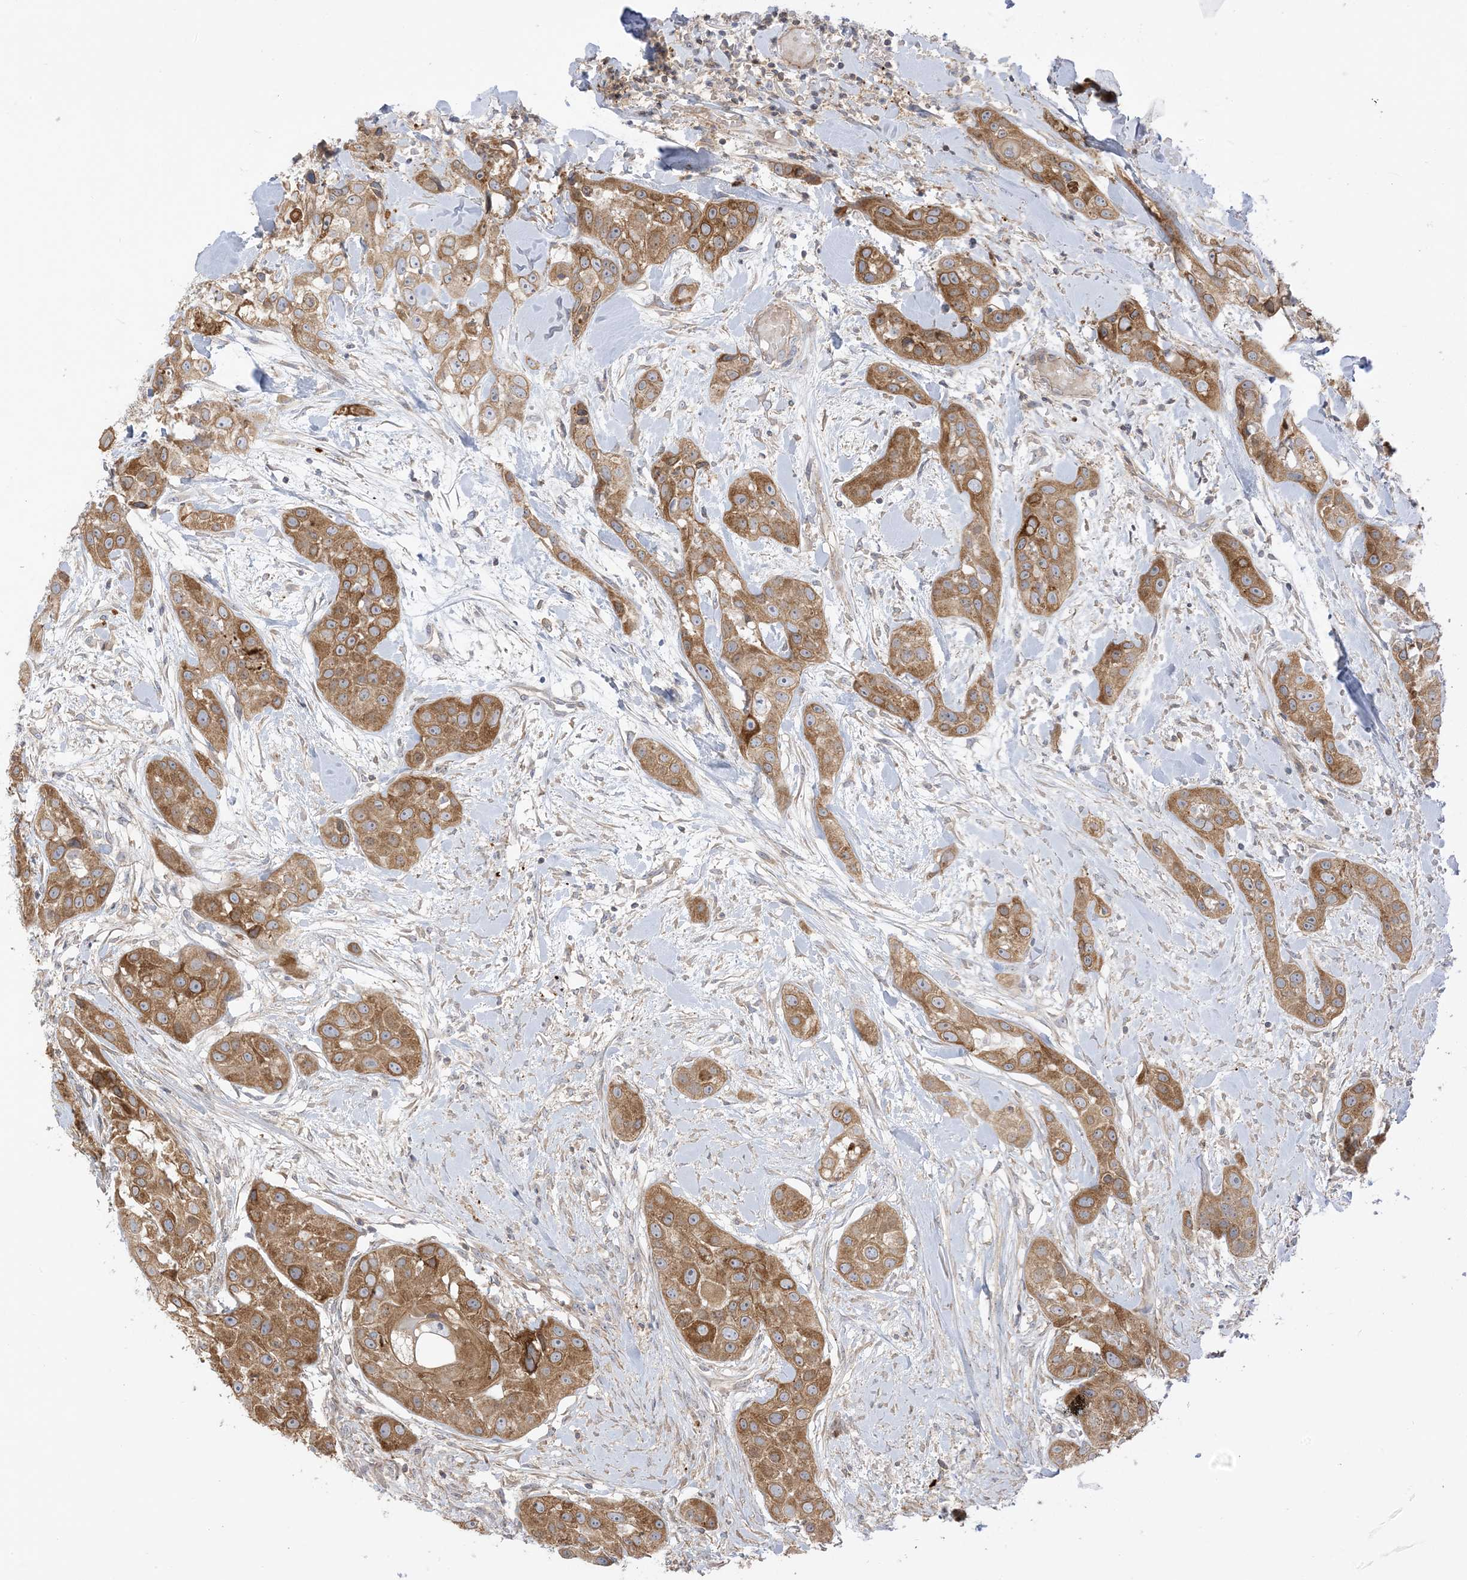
{"staining": {"intensity": "moderate", "quantity": ">75%", "location": "cytoplasmic/membranous"}, "tissue": "head and neck cancer", "cell_type": "Tumor cells", "image_type": "cancer", "snomed": [{"axis": "morphology", "description": "Normal tissue, NOS"}, {"axis": "morphology", "description": "Squamous cell carcinoma, NOS"}, {"axis": "topography", "description": "Skeletal muscle"}, {"axis": "topography", "description": "Head-Neck"}], "caption": "Head and neck cancer stained with a brown dye exhibits moderate cytoplasmic/membranous positive positivity in approximately >75% of tumor cells.", "gene": "ICMT", "patient": {"sex": "male", "age": 51}}